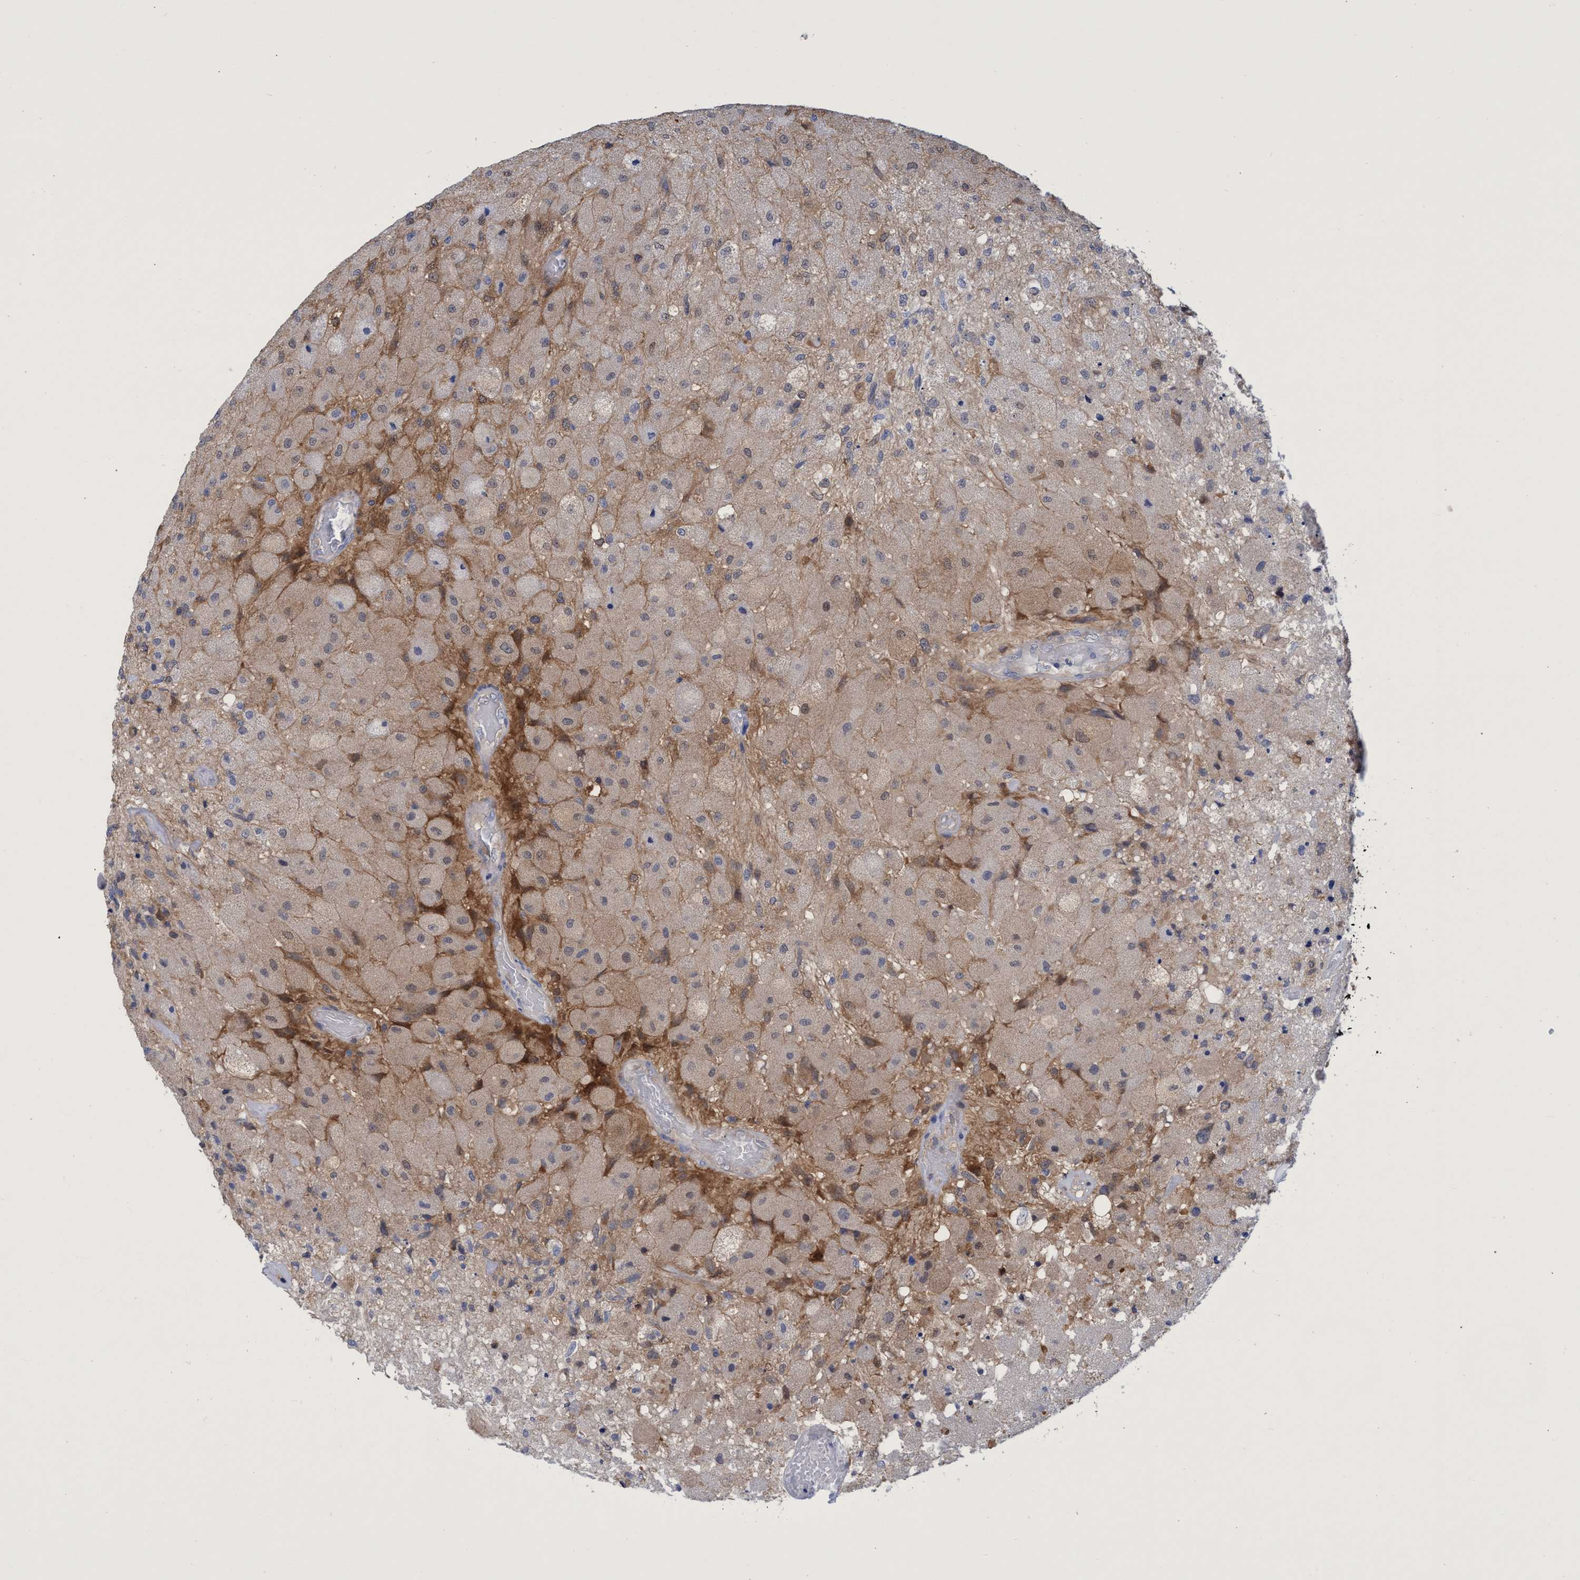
{"staining": {"intensity": "negative", "quantity": "none", "location": "none"}, "tissue": "glioma", "cell_type": "Tumor cells", "image_type": "cancer", "snomed": [{"axis": "morphology", "description": "Normal tissue, NOS"}, {"axis": "morphology", "description": "Glioma, malignant, High grade"}, {"axis": "topography", "description": "Cerebral cortex"}], "caption": "Immunohistochemical staining of glioma exhibits no significant positivity in tumor cells.", "gene": "PNPO", "patient": {"sex": "male", "age": 77}}